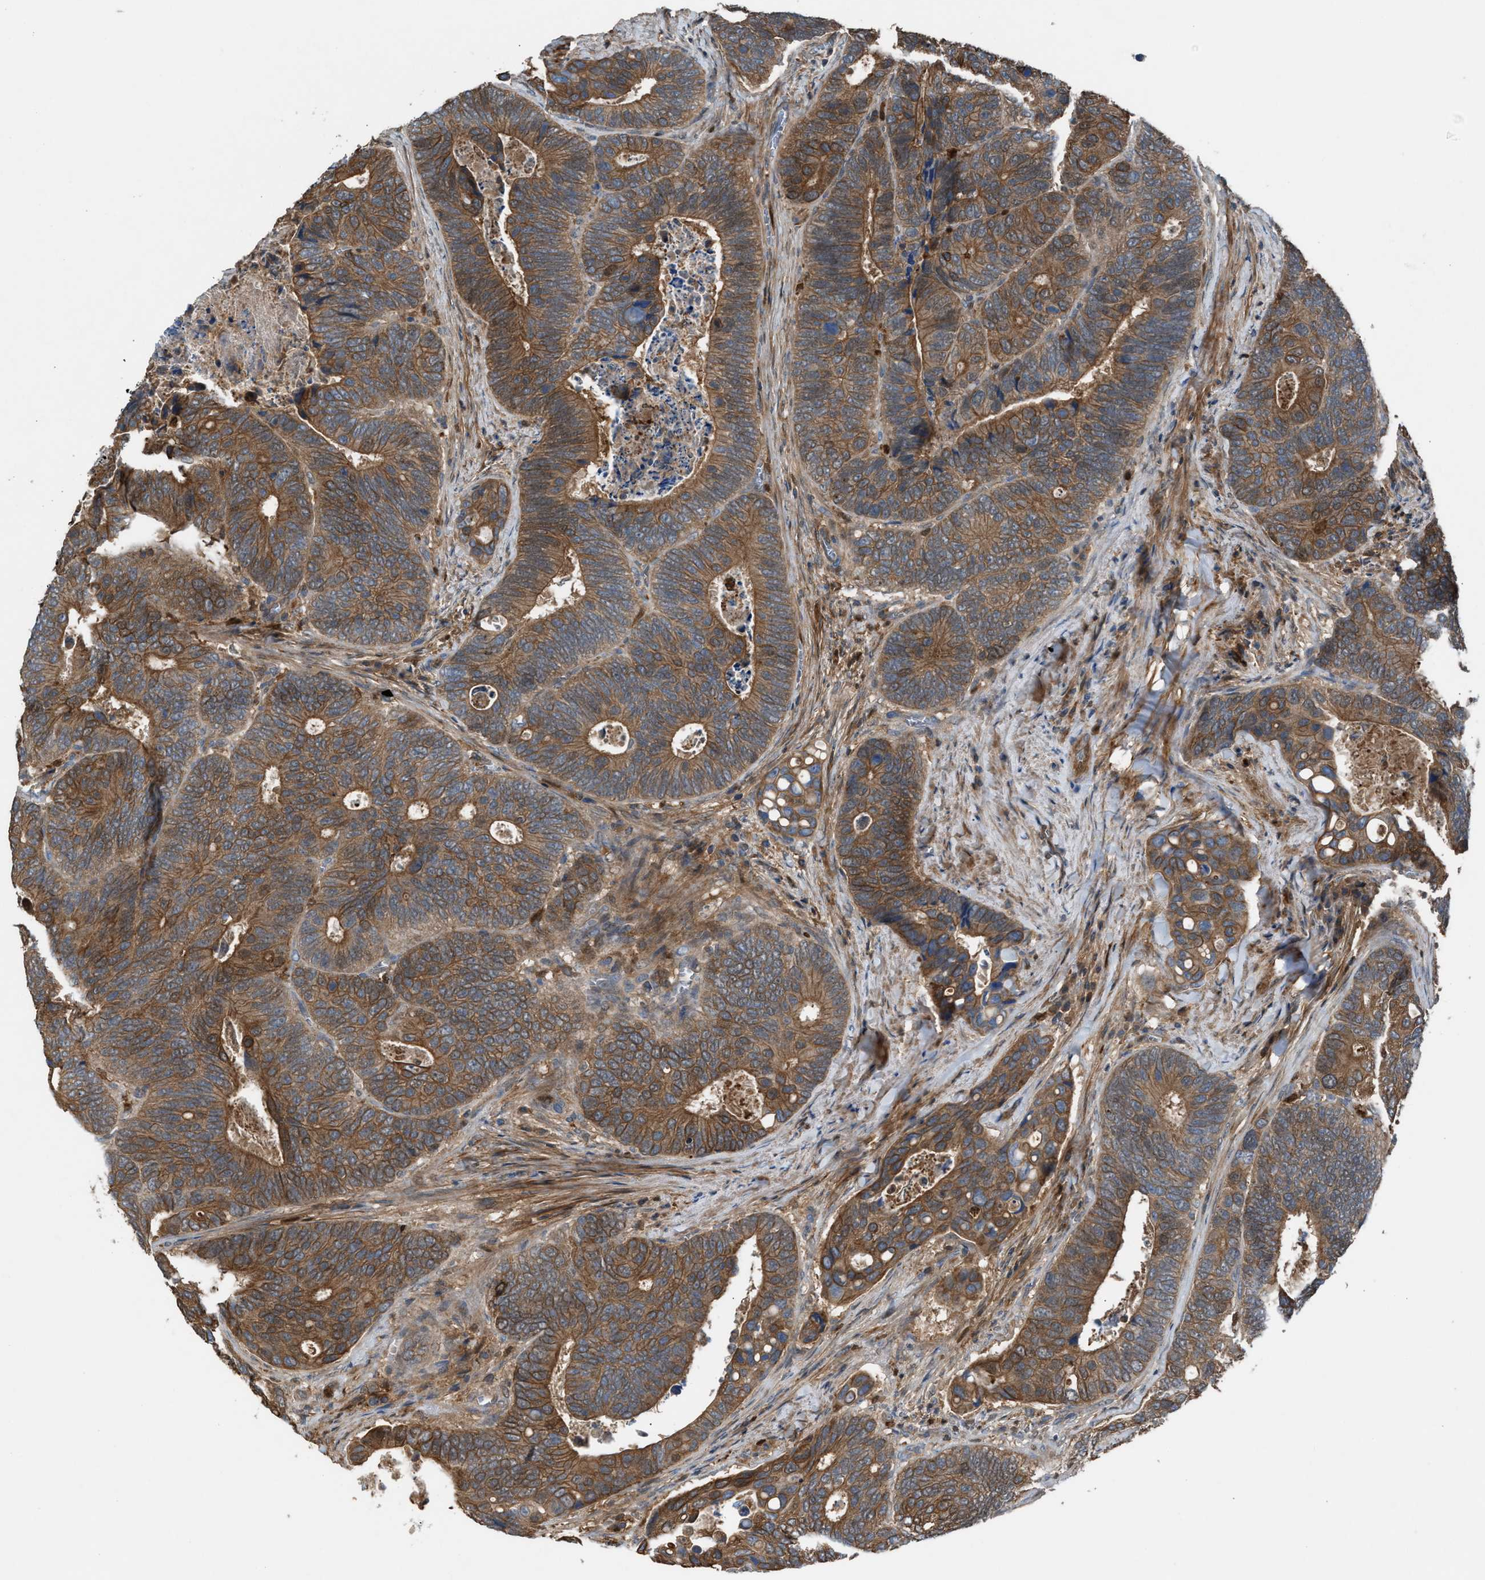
{"staining": {"intensity": "moderate", "quantity": ">75%", "location": "cytoplasmic/membranous"}, "tissue": "colorectal cancer", "cell_type": "Tumor cells", "image_type": "cancer", "snomed": [{"axis": "morphology", "description": "Inflammation, NOS"}, {"axis": "morphology", "description": "Adenocarcinoma, NOS"}, {"axis": "topography", "description": "Colon"}], "caption": "Moderate cytoplasmic/membranous positivity for a protein is present in approximately >75% of tumor cells of adenocarcinoma (colorectal) using immunohistochemistry (IHC).", "gene": "TPK1", "patient": {"sex": "male", "age": 72}}